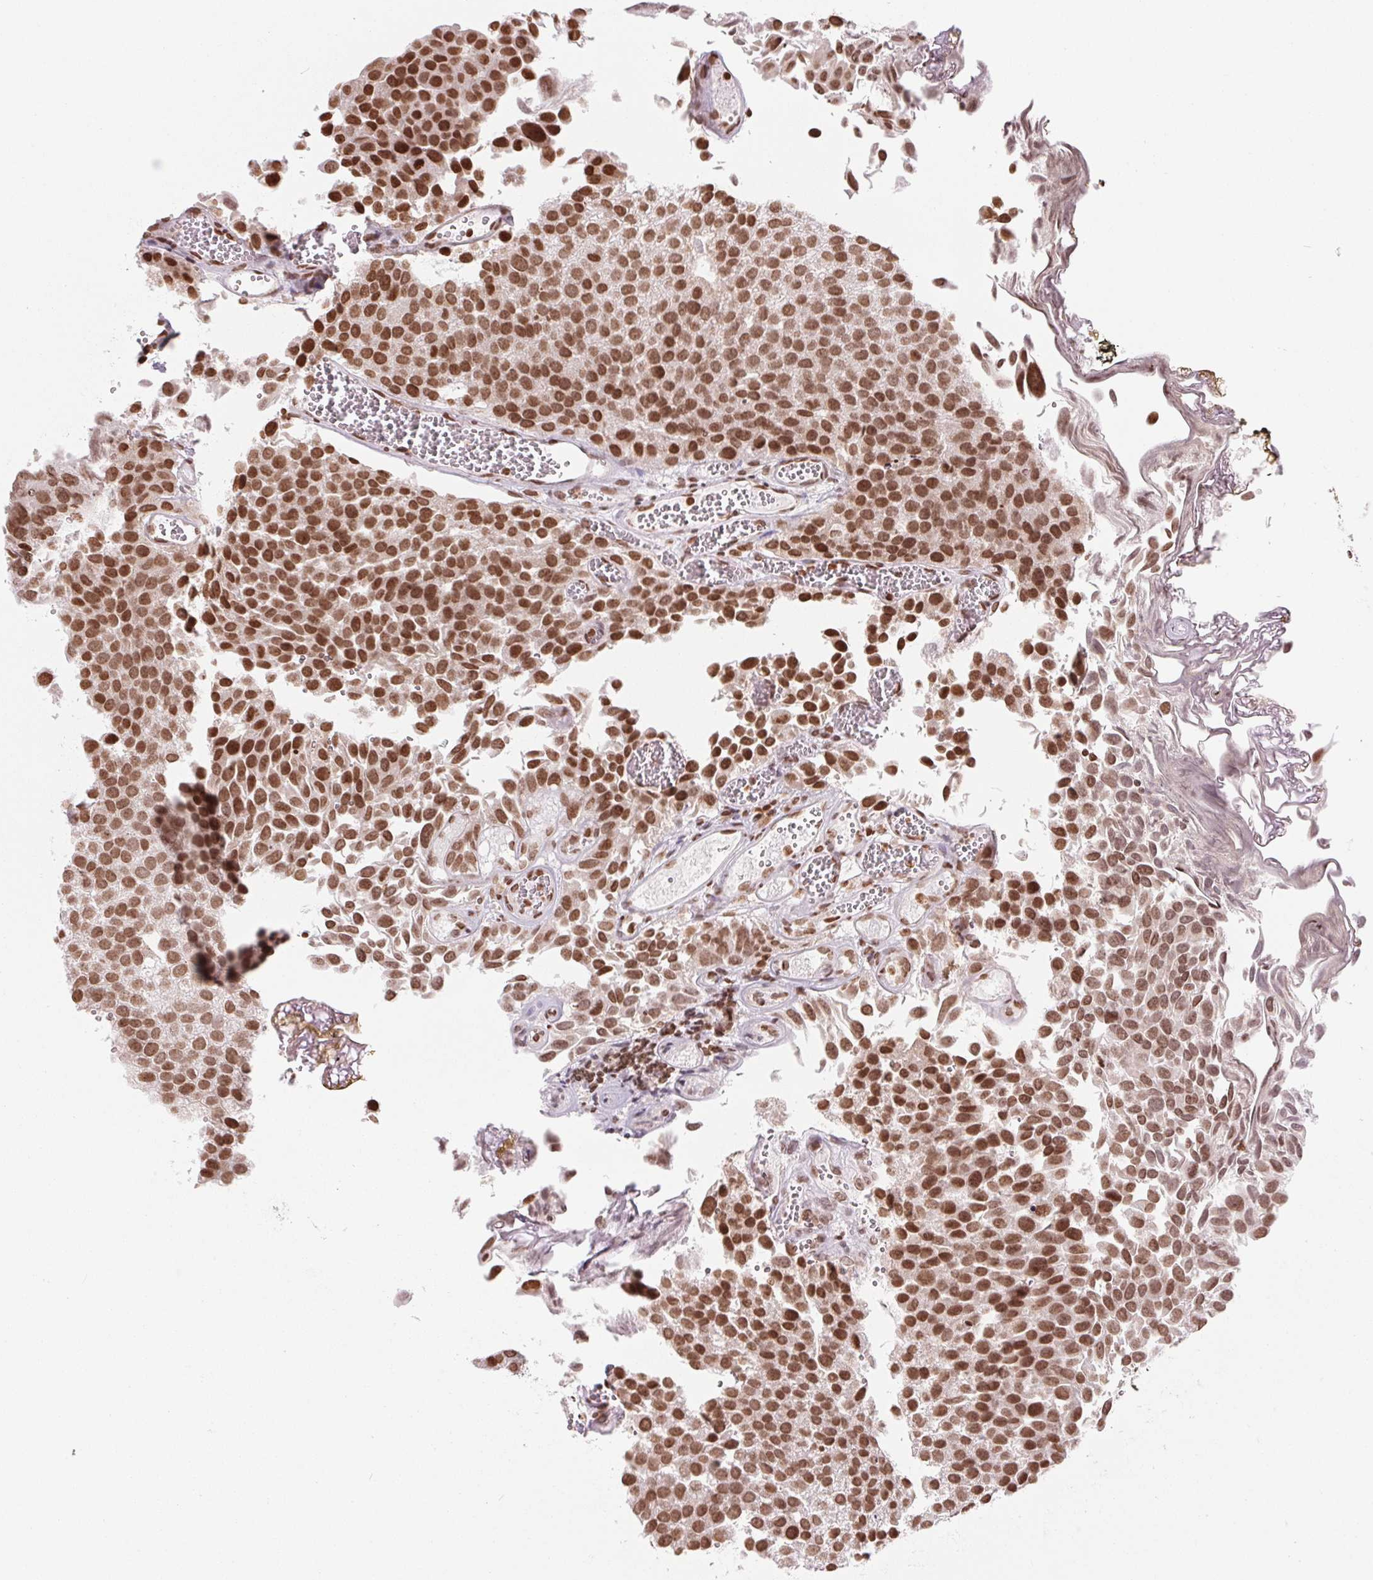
{"staining": {"intensity": "strong", "quantity": ">75%", "location": "nuclear"}, "tissue": "urothelial cancer", "cell_type": "Tumor cells", "image_type": "cancer", "snomed": [{"axis": "morphology", "description": "Urothelial carcinoma, Low grade"}, {"axis": "topography", "description": "Urinary bladder"}], "caption": "A brown stain labels strong nuclear staining of a protein in human urothelial cancer tumor cells.", "gene": "SMIM12", "patient": {"sex": "female", "age": 69}}